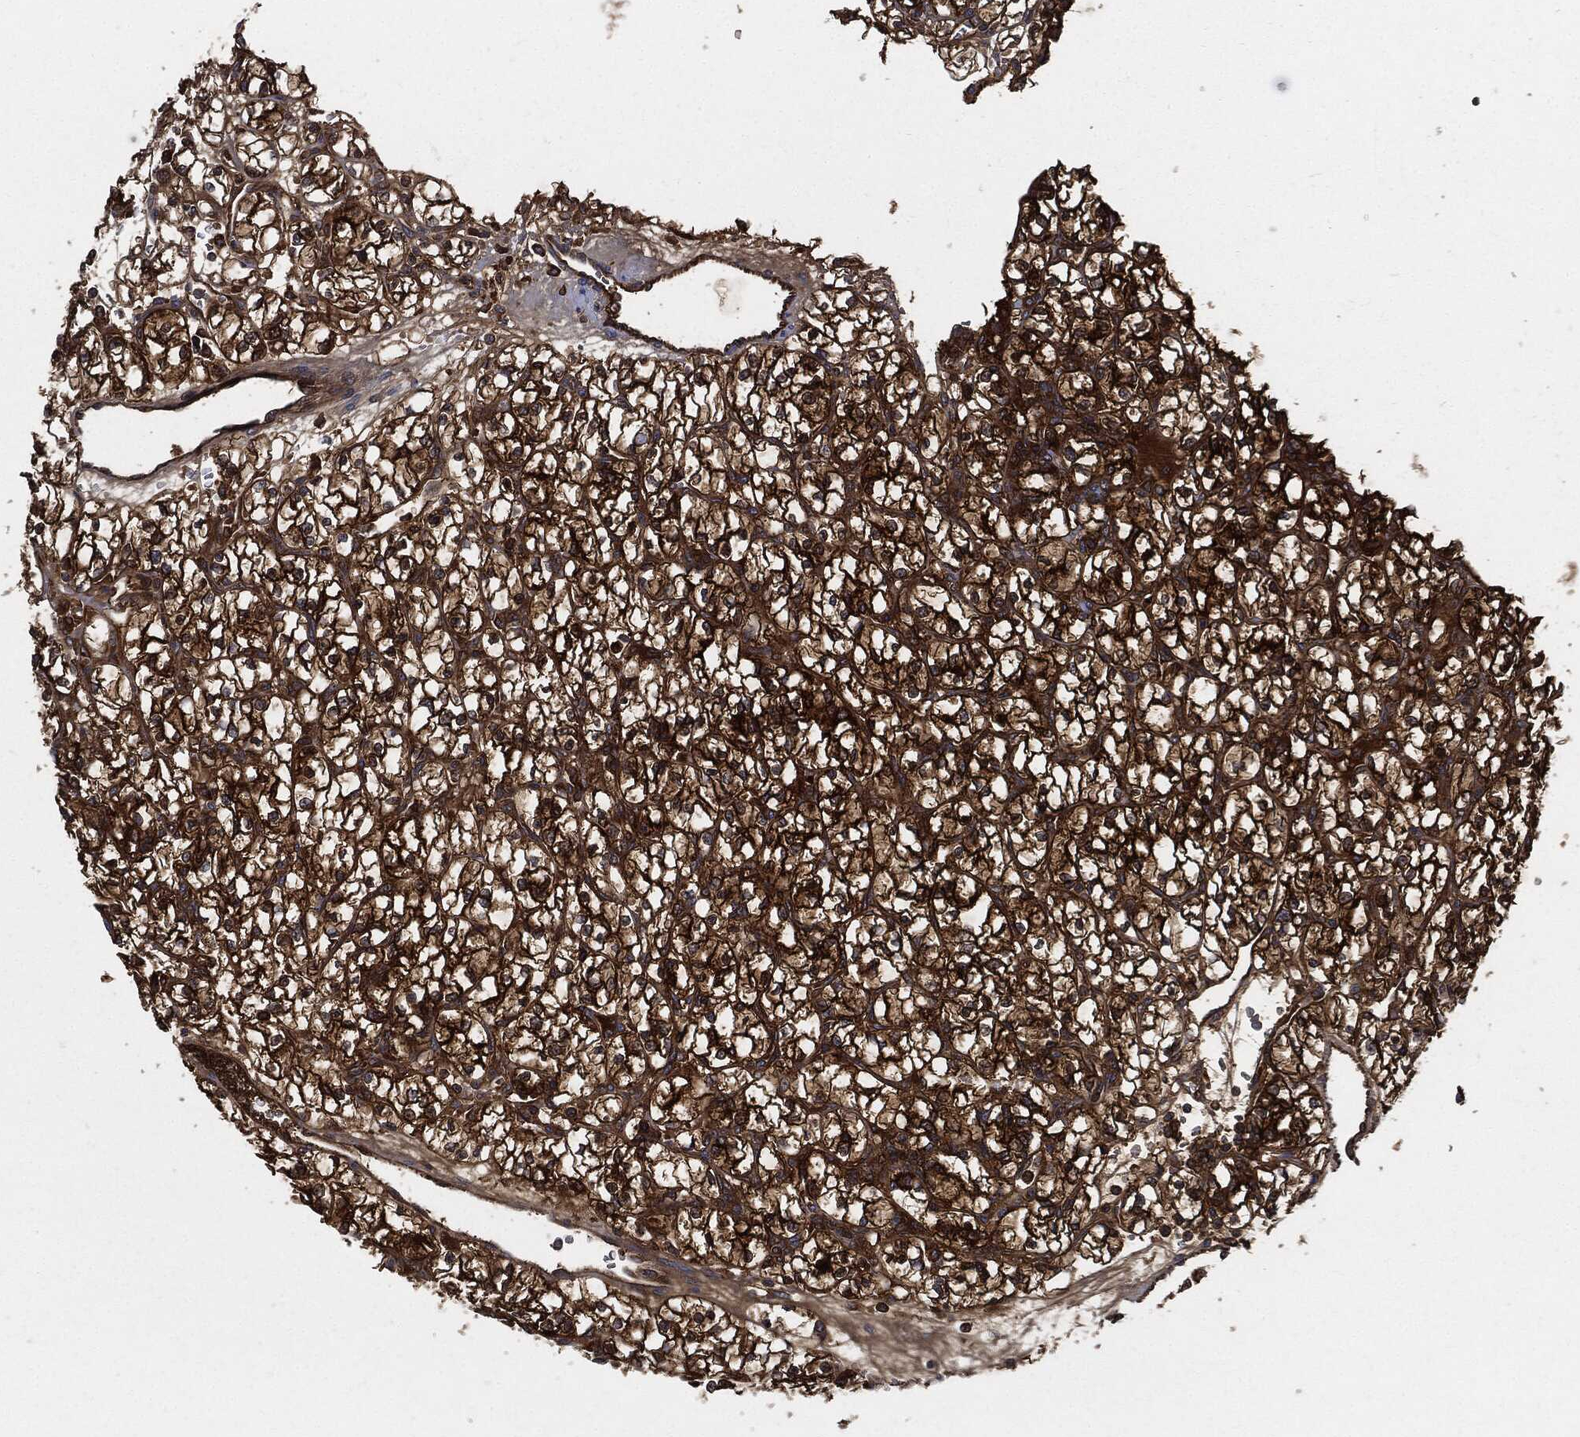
{"staining": {"intensity": "strong", "quantity": ">75%", "location": "cytoplasmic/membranous"}, "tissue": "renal cancer", "cell_type": "Tumor cells", "image_type": "cancer", "snomed": [{"axis": "morphology", "description": "Adenocarcinoma, NOS"}, {"axis": "topography", "description": "Kidney"}], "caption": "Renal adenocarcinoma stained with a brown dye exhibits strong cytoplasmic/membranous positive positivity in about >75% of tumor cells.", "gene": "XPNPEP1", "patient": {"sex": "female", "age": 64}}